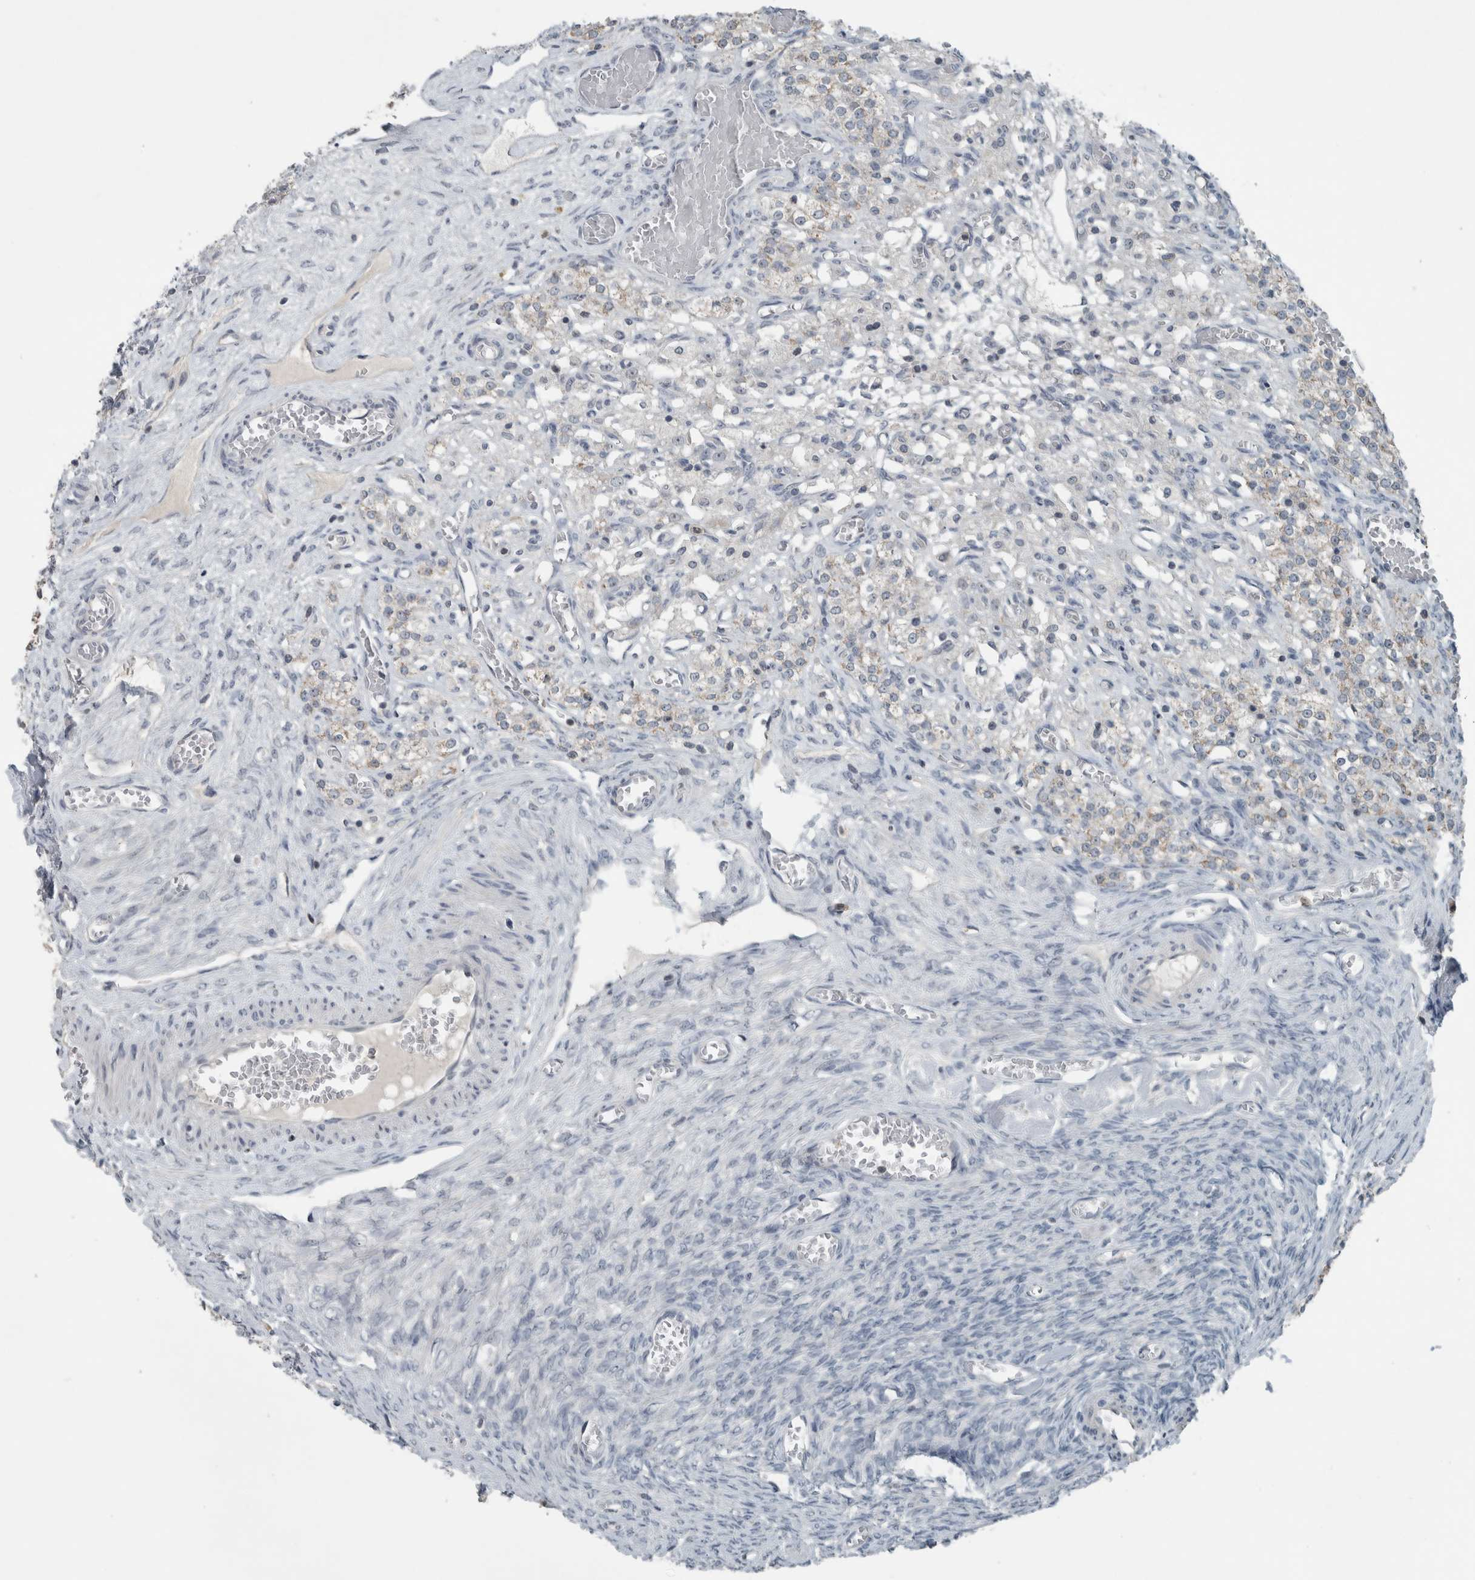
{"staining": {"intensity": "strong", "quantity": ">75%", "location": "cytoplasmic/membranous,nuclear"}, "tissue": "ovary", "cell_type": "Follicle cells", "image_type": "normal", "snomed": [{"axis": "morphology", "description": "Normal tissue, NOS"}, {"axis": "topography", "description": "Ovary"}], "caption": "Protein expression analysis of benign human ovary reveals strong cytoplasmic/membranous,nuclear staining in approximately >75% of follicle cells. The protein is stained brown, and the nuclei are stained in blue (DAB (3,3'-diaminobenzidine) IHC with brightfield microscopy, high magnification).", "gene": "RPF1", "patient": {"sex": "female", "age": 27}}